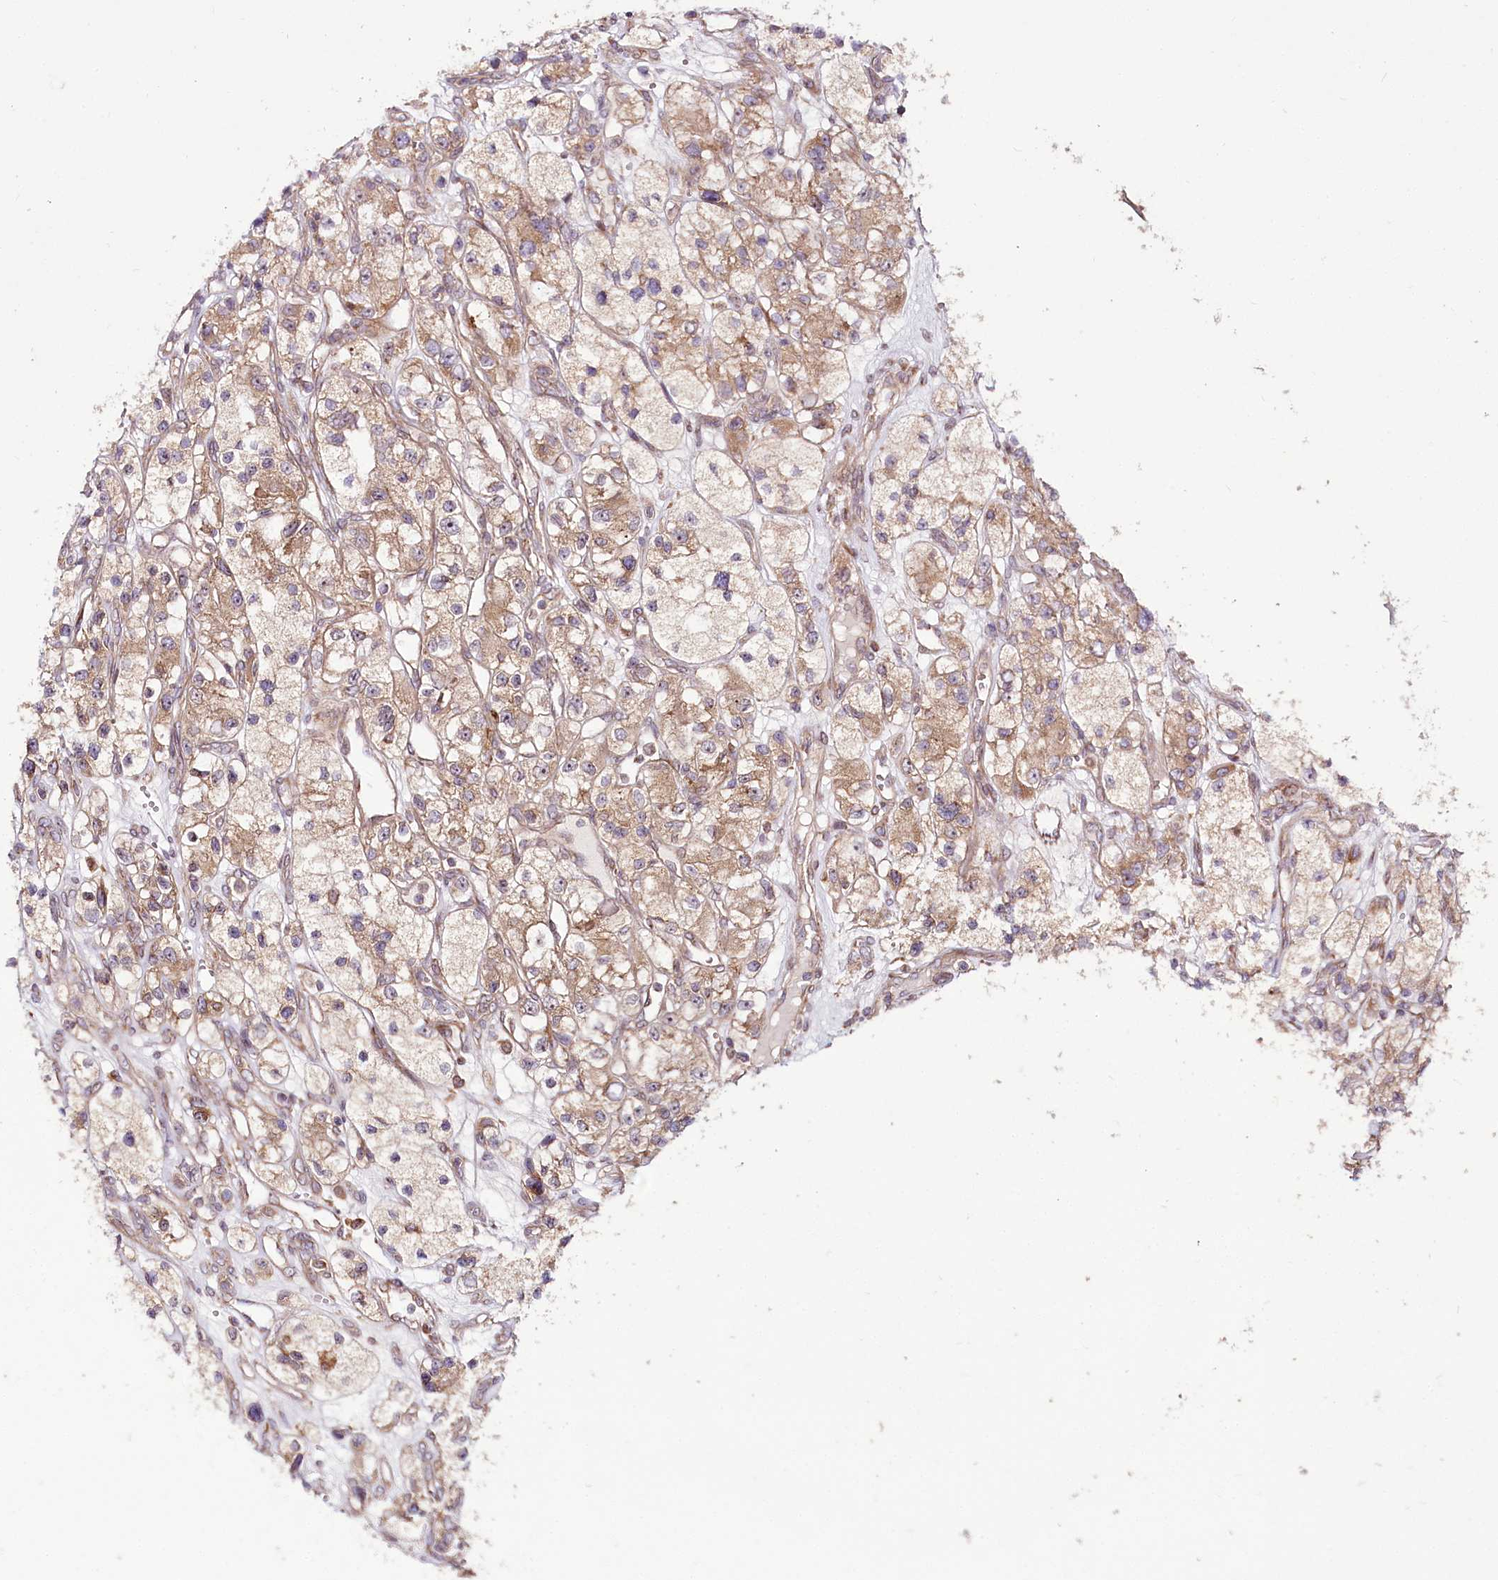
{"staining": {"intensity": "moderate", "quantity": ">75%", "location": "cytoplasmic/membranous"}, "tissue": "renal cancer", "cell_type": "Tumor cells", "image_type": "cancer", "snomed": [{"axis": "morphology", "description": "Adenocarcinoma, NOS"}, {"axis": "topography", "description": "Kidney"}], "caption": "A brown stain labels moderate cytoplasmic/membranous positivity of a protein in renal cancer tumor cells.", "gene": "RAB7A", "patient": {"sex": "female", "age": 57}}